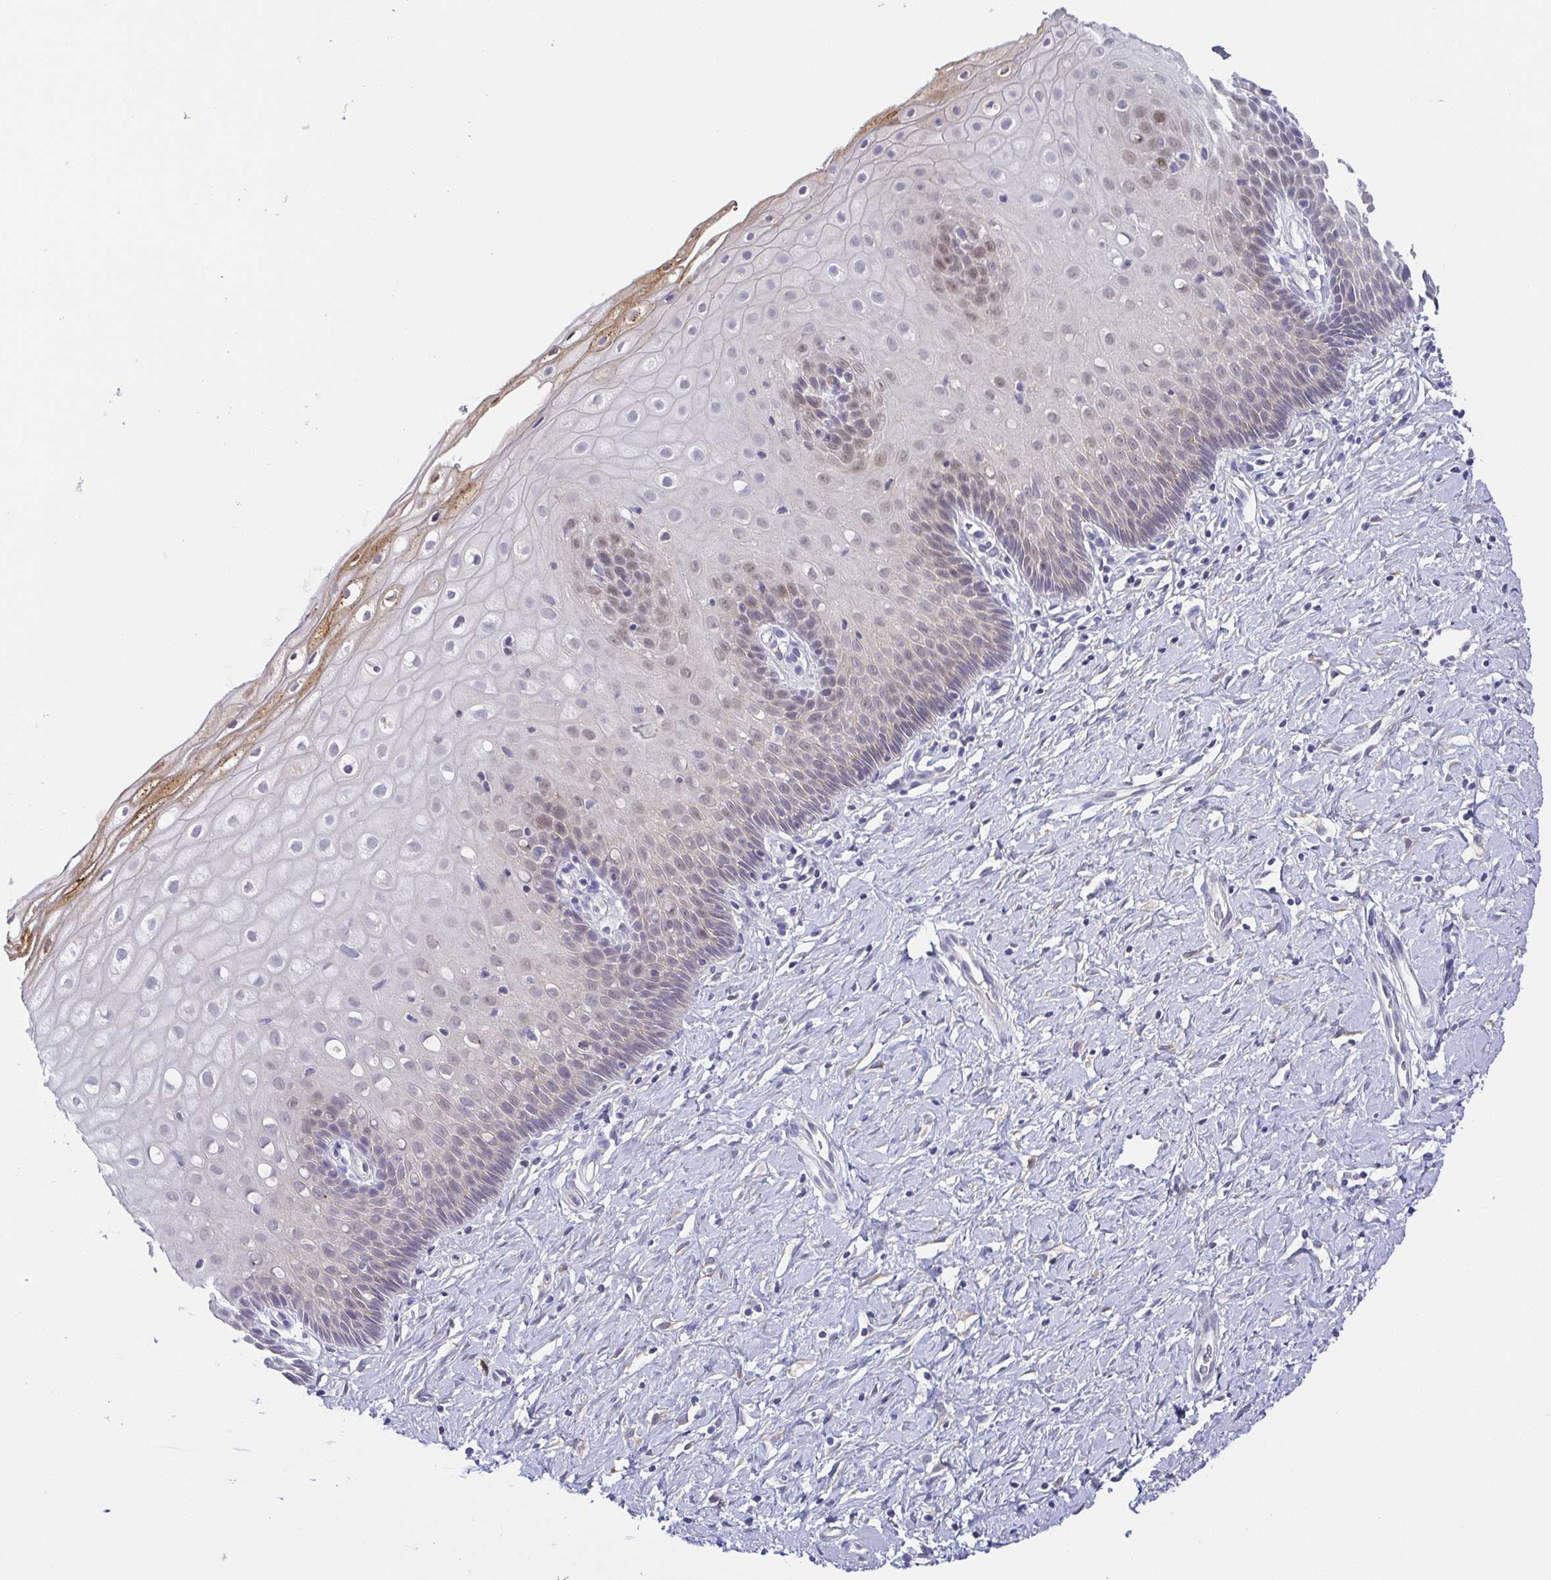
{"staining": {"intensity": "negative", "quantity": "none", "location": "none"}, "tissue": "cervix", "cell_type": "Glandular cells", "image_type": "normal", "snomed": [{"axis": "morphology", "description": "Normal tissue, NOS"}, {"axis": "topography", "description": "Cervix"}], "caption": "Immunohistochemistry (IHC) image of benign human cervix stained for a protein (brown), which demonstrates no expression in glandular cells.", "gene": "RNASE7", "patient": {"sex": "female", "age": 37}}